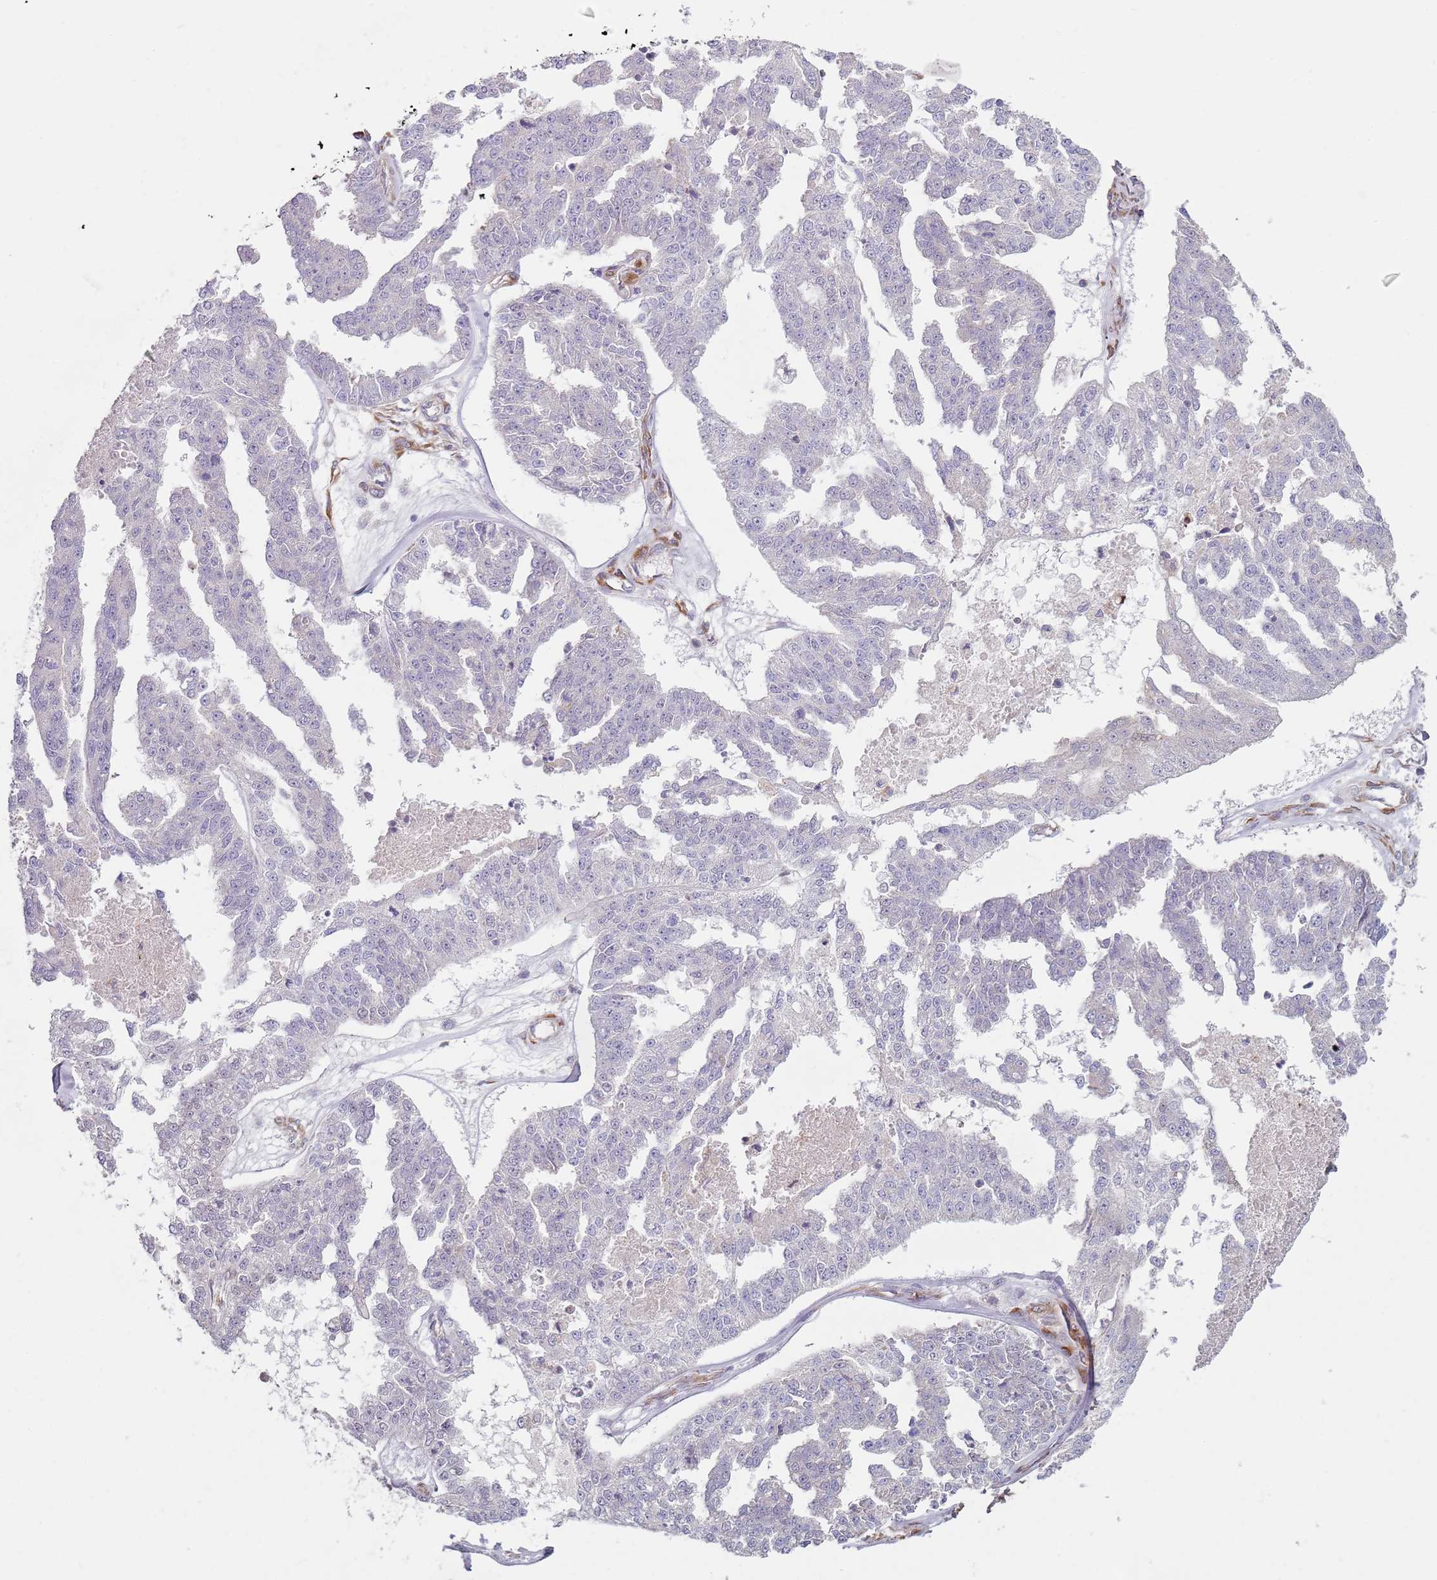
{"staining": {"intensity": "negative", "quantity": "none", "location": "none"}, "tissue": "ovarian cancer", "cell_type": "Tumor cells", "image_type": "cancer", "snomed": [{"axis": "morphology", "description": "Cystadenocarcinoma, serous, NOS"}, {"axis": "topography", "description": "Ovary"}], "caption": "Immunohistochemistry micrograph of human ovarian serous cystadenocarcinoma stained for a protein (brown), which exhibits no positivity in tumor cells.", "gene": "PHLPP2", "patient": {"sex": "female", "age": 58}}